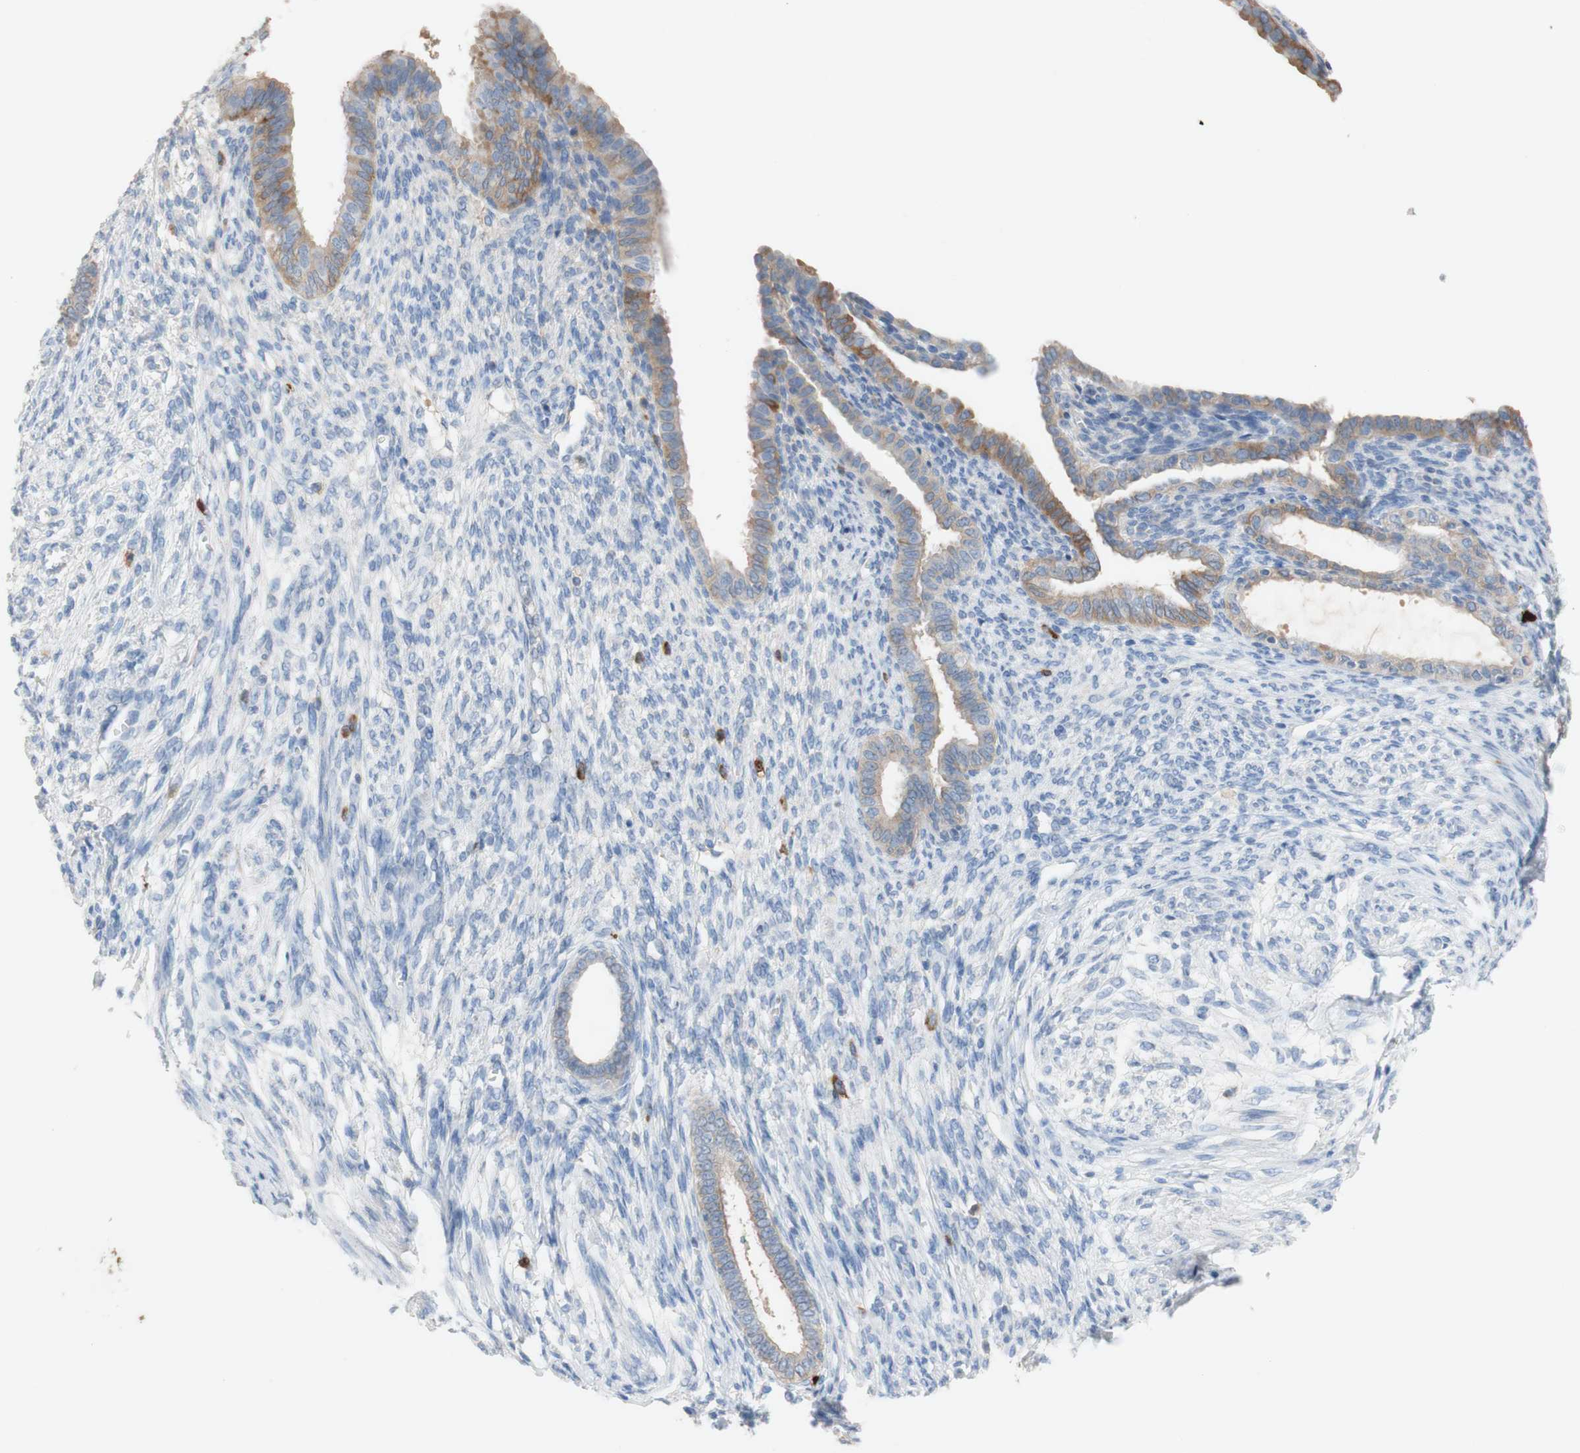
{"staining": {"intensity": "negative", "quantity": "none", "location": "none"}, "tissue": "endometrium", "cell_type": "Cells in endometrial stroma", "image_type": "normal", "snomed": [{"axis": "morphology", "description": "Normal tissue, NOS"}, {"axis": "topography", "description": "Endometrium"}], "caption": "DAB immunohistochemical staining of benign endometrium displays no significant expression in cells in endometrial stroma.", "gene": "PACSIN1", "patient": {"sex": "female", "age": 72}}